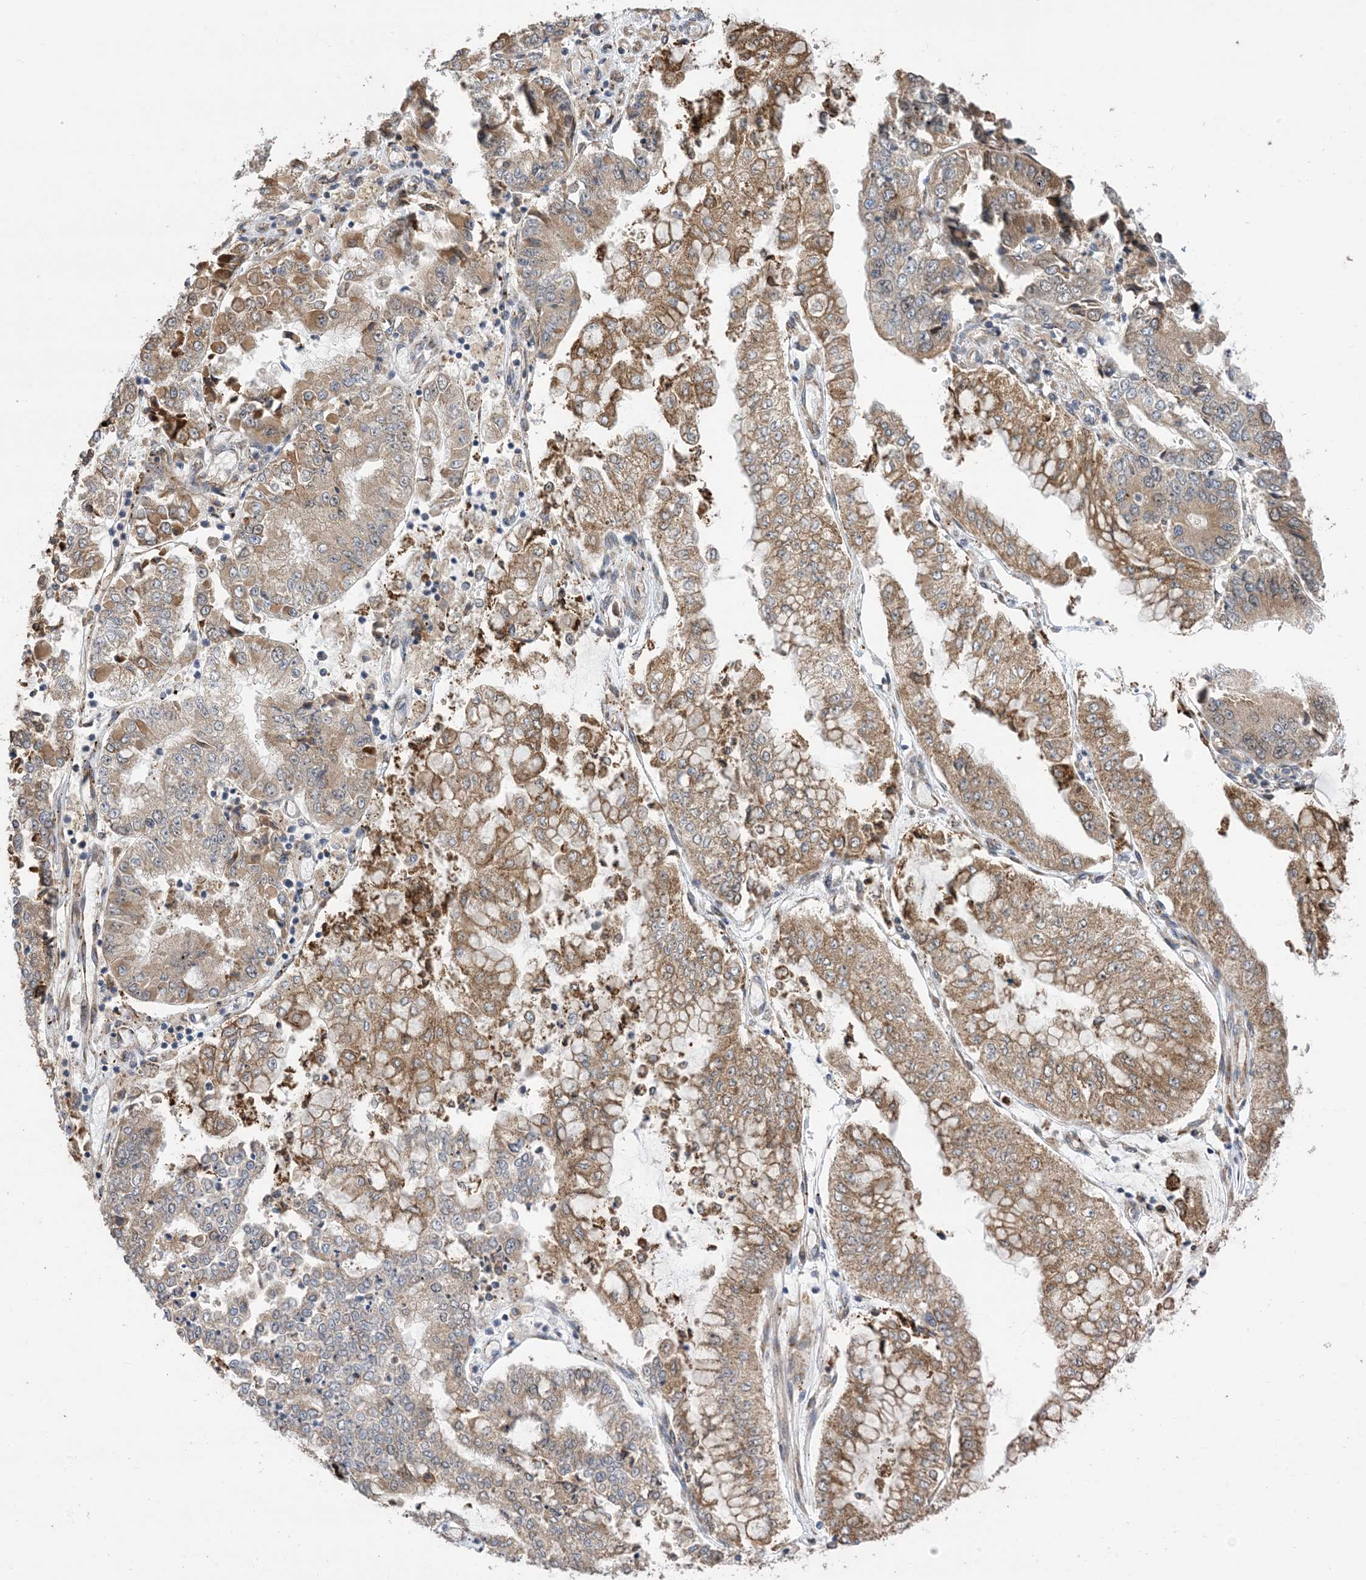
{"staining": {"intensity": "moderate", "quantity": ">75%", "location": "cytoplasmic/membranous"}, "tissue": "stomach cancer", "cell_type": "Tumor cells", "image_type": "cancer", "snomed": [{"axis": "morphology", "description": "Adenocarcinoma, NOS"}, {"axis": "topography", "description": "Stomach"}], "caption": "Immunohistochemistry of adenocarcinoma (stomach) exhibits medium levels of moderate cytoplasmic/membranous staining in about >75% of tumor cells.", "gene": "CLEC16A", "patient": {"sex": "male", "age": 76}}